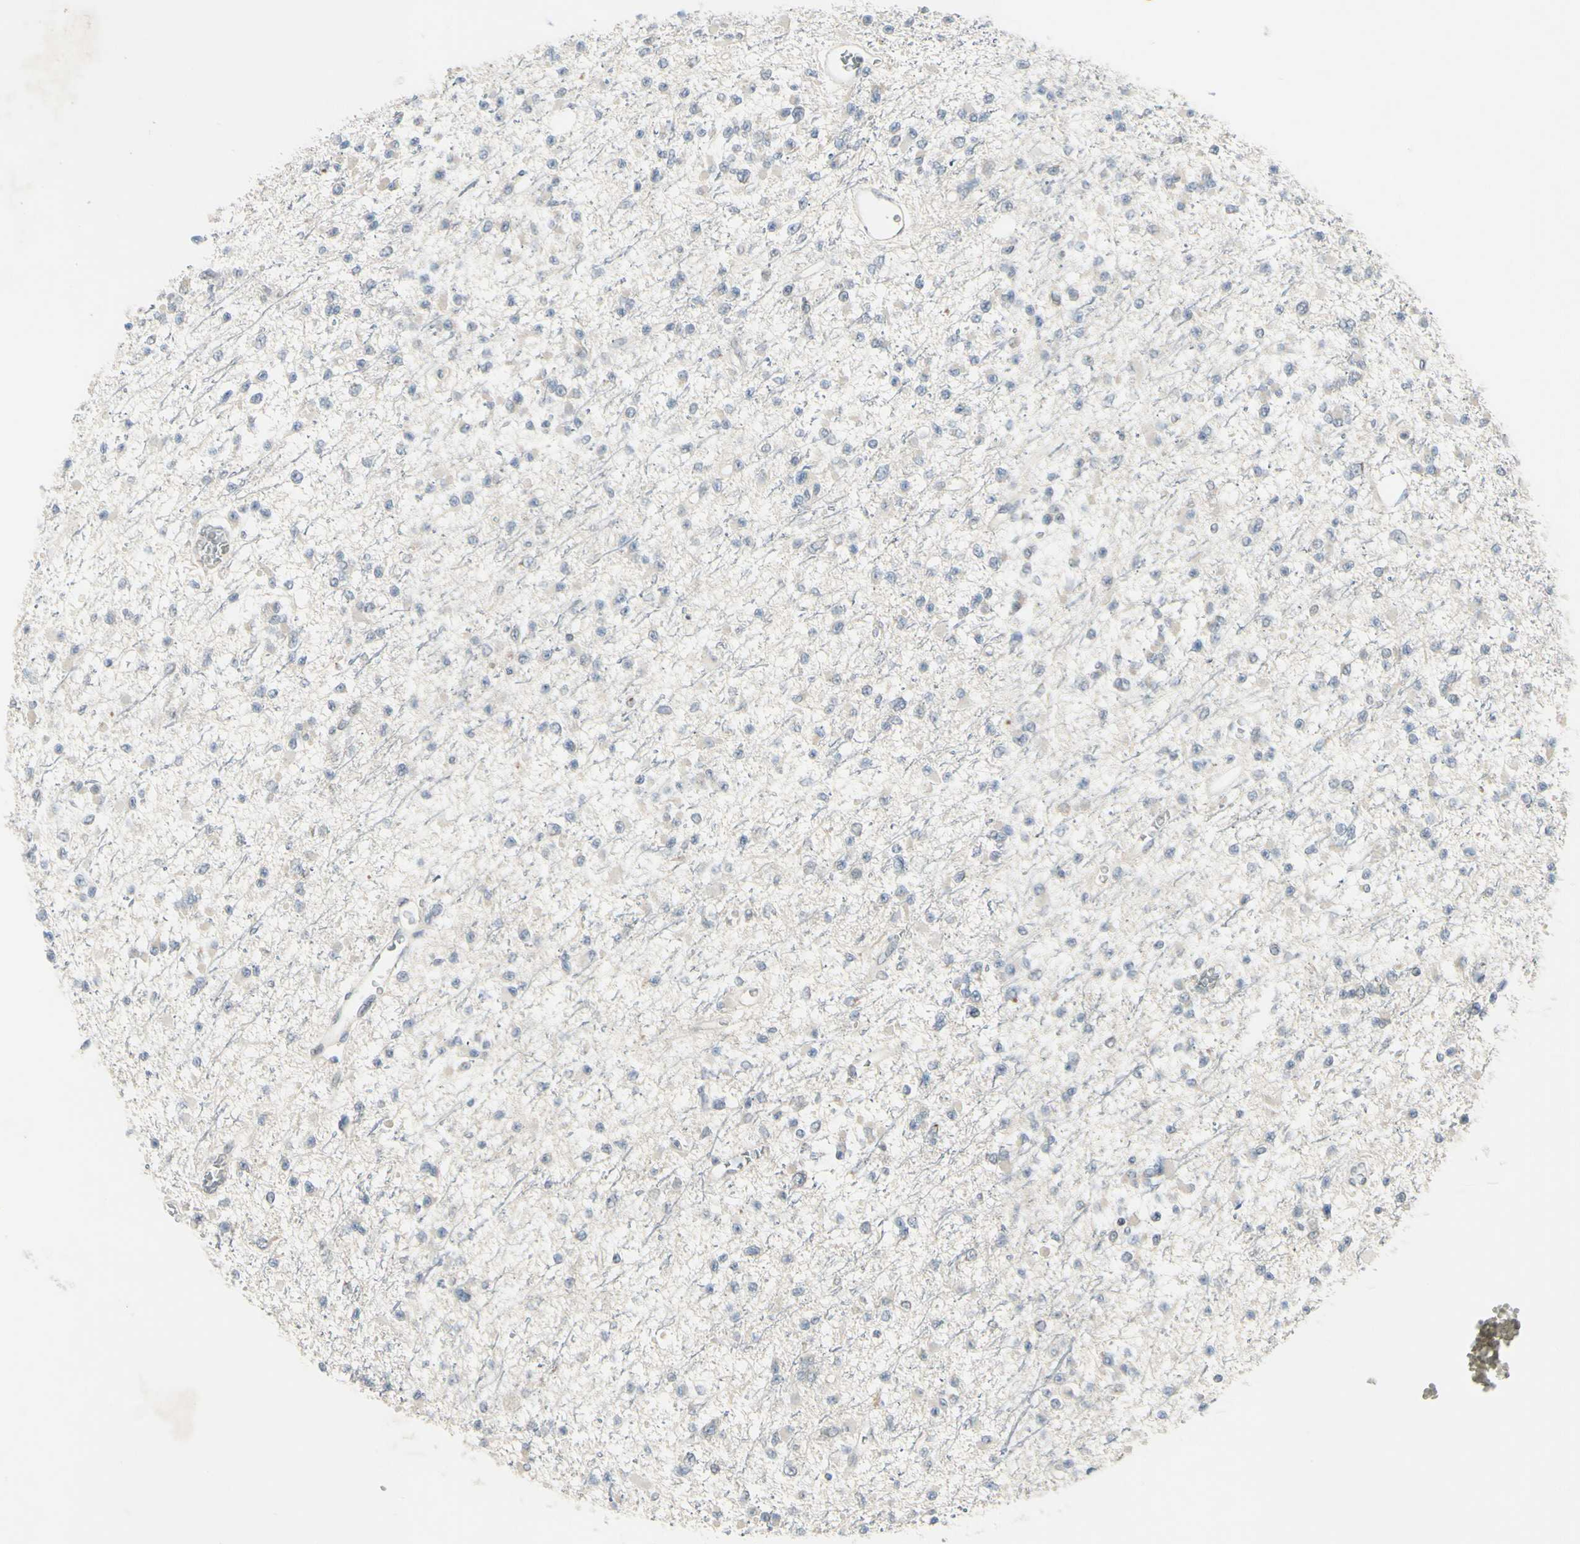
{"staining": {"intensity": "negative", "quantity": "none", "location": "none"}, "tissue": "glioma", "cell_type": "Tumor cells", "image_type": "cancer", "snomed": [{"axis": "morphology", "description": "Glioma, malignant, Low grade"}, {"axis": "topography", "description": "Brain"}], "caption": "Immunohistochemistry micrograph of glioma stained for a protein (brown), which reveals no expression in tumor cells. The staining is performed using DAB (3,3'-diaminobenzidine) brown chromogen with nuclei counter-stained in using hematoxylin.", "gene": "ETNK1", "patient": {"sex": "female", "age": 22}}